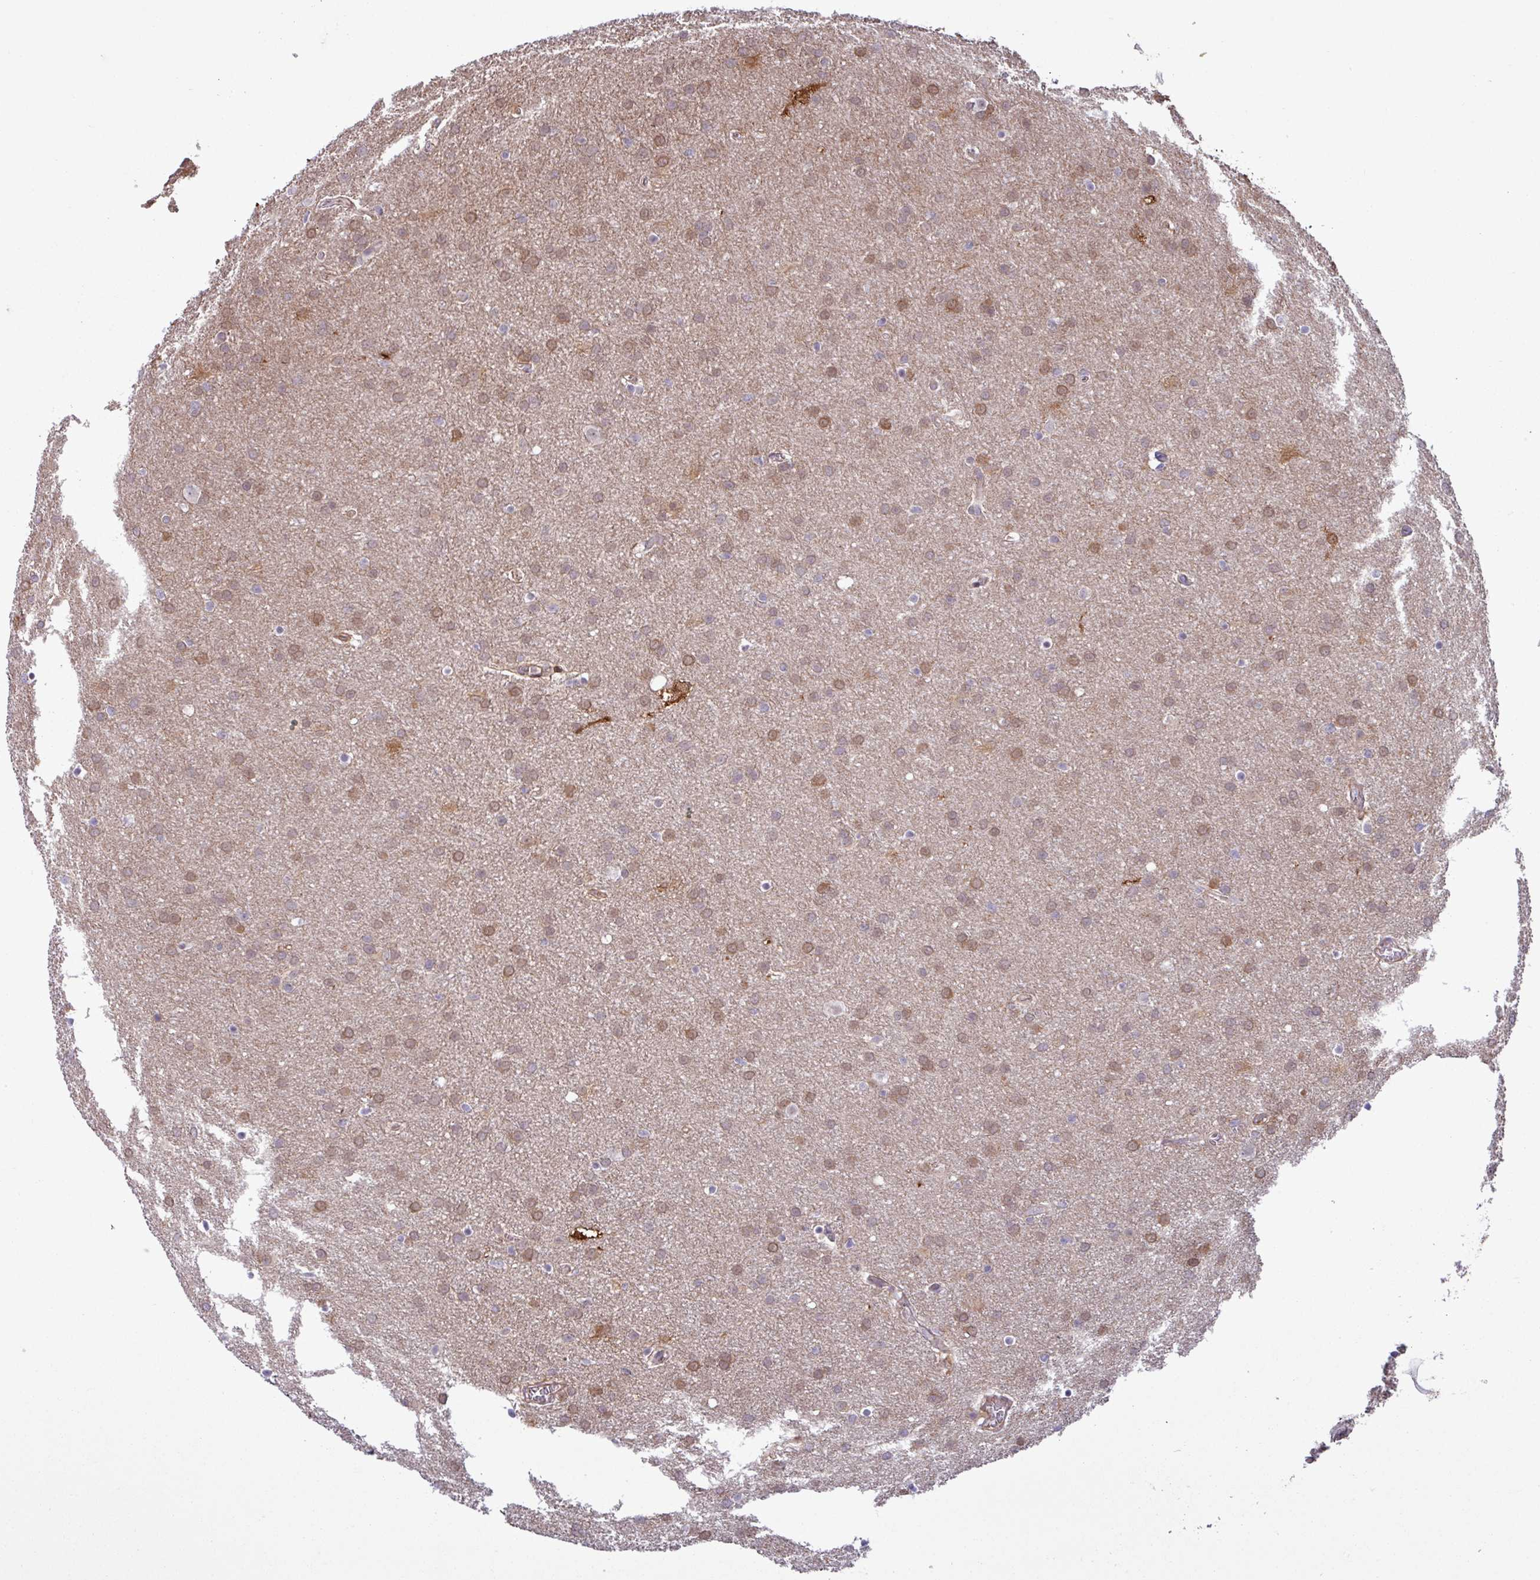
{"staining": {"intensity": "moderate", "quantity": "25%-75%", "location": "cytoplasmic/membranous"}, "tissue": "glioma", "cell_type": "Tumor cells", "image_type": "cancer", "snomed": [{"axis": "morphology", "description": "Glioma, malignant, Low grade"}, {"axis": "topography", "description": "Brain"}], "caption": "Immunohistochemical staining of human malignant glioma (low-grade) displays medium levels of moderate cytoplasmic/membranous protein expression in about 25%-75% of tumor cells.", "gene": "PCED1A", "patient": {"sex": "female", "age": 32}}